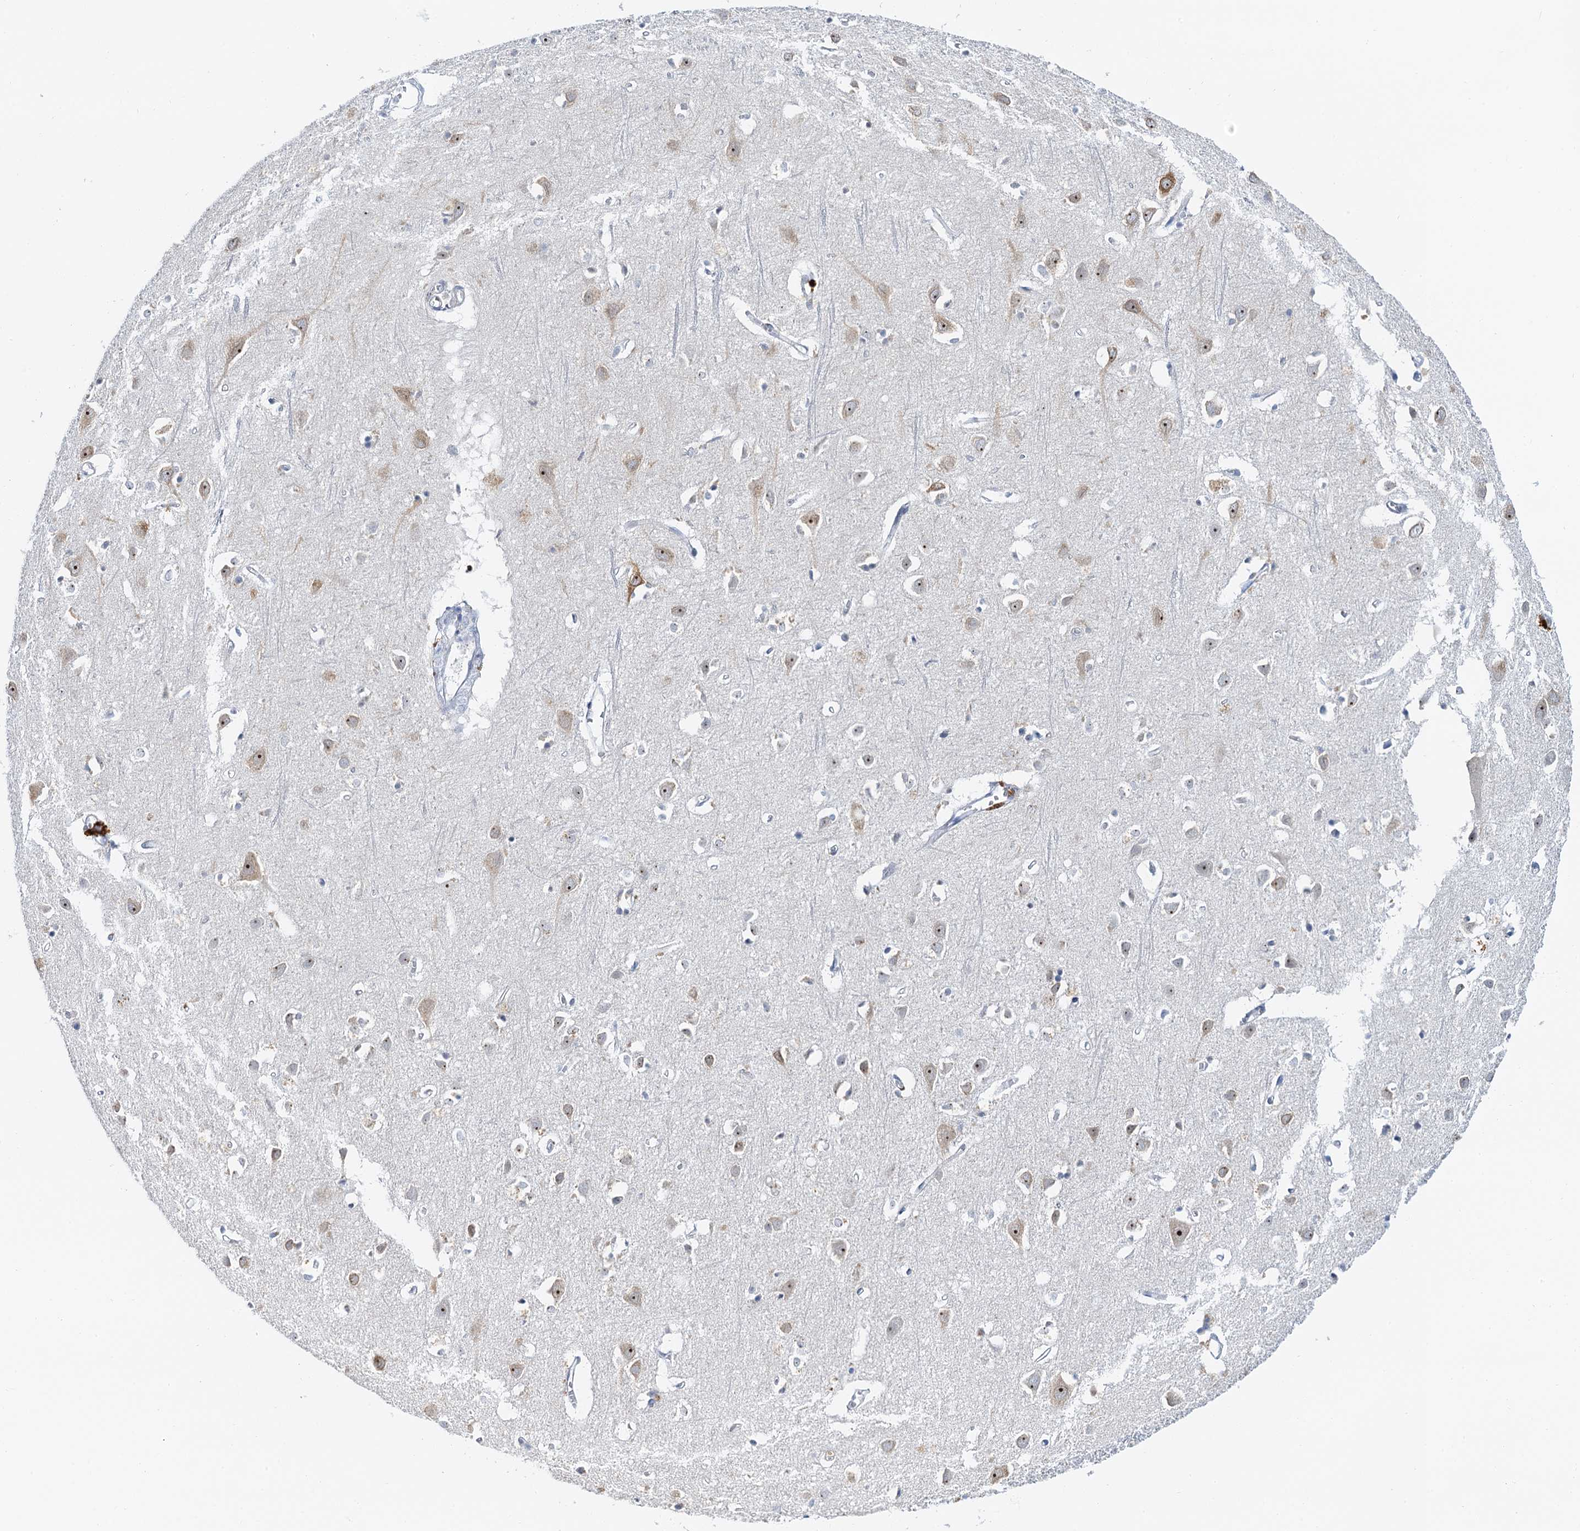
{"staining": {"intensity": "negative", "quantity": "none", "location": "none"}, "tissue": "cerebral cortex", "cell_type": "Endothelial cells", "image_type": "normal", "snomed": [{"axis": "morphology", "description": "Normal tissue, NOS"}, {"axis": "topography", "description": "Cerebral cortex"}], "caption": "Micrograph shows no protein staining in endothelial cells of normal cerebral cortex.", "gene": "NOP2", "patient": {"sex": "female", "age": 64}}